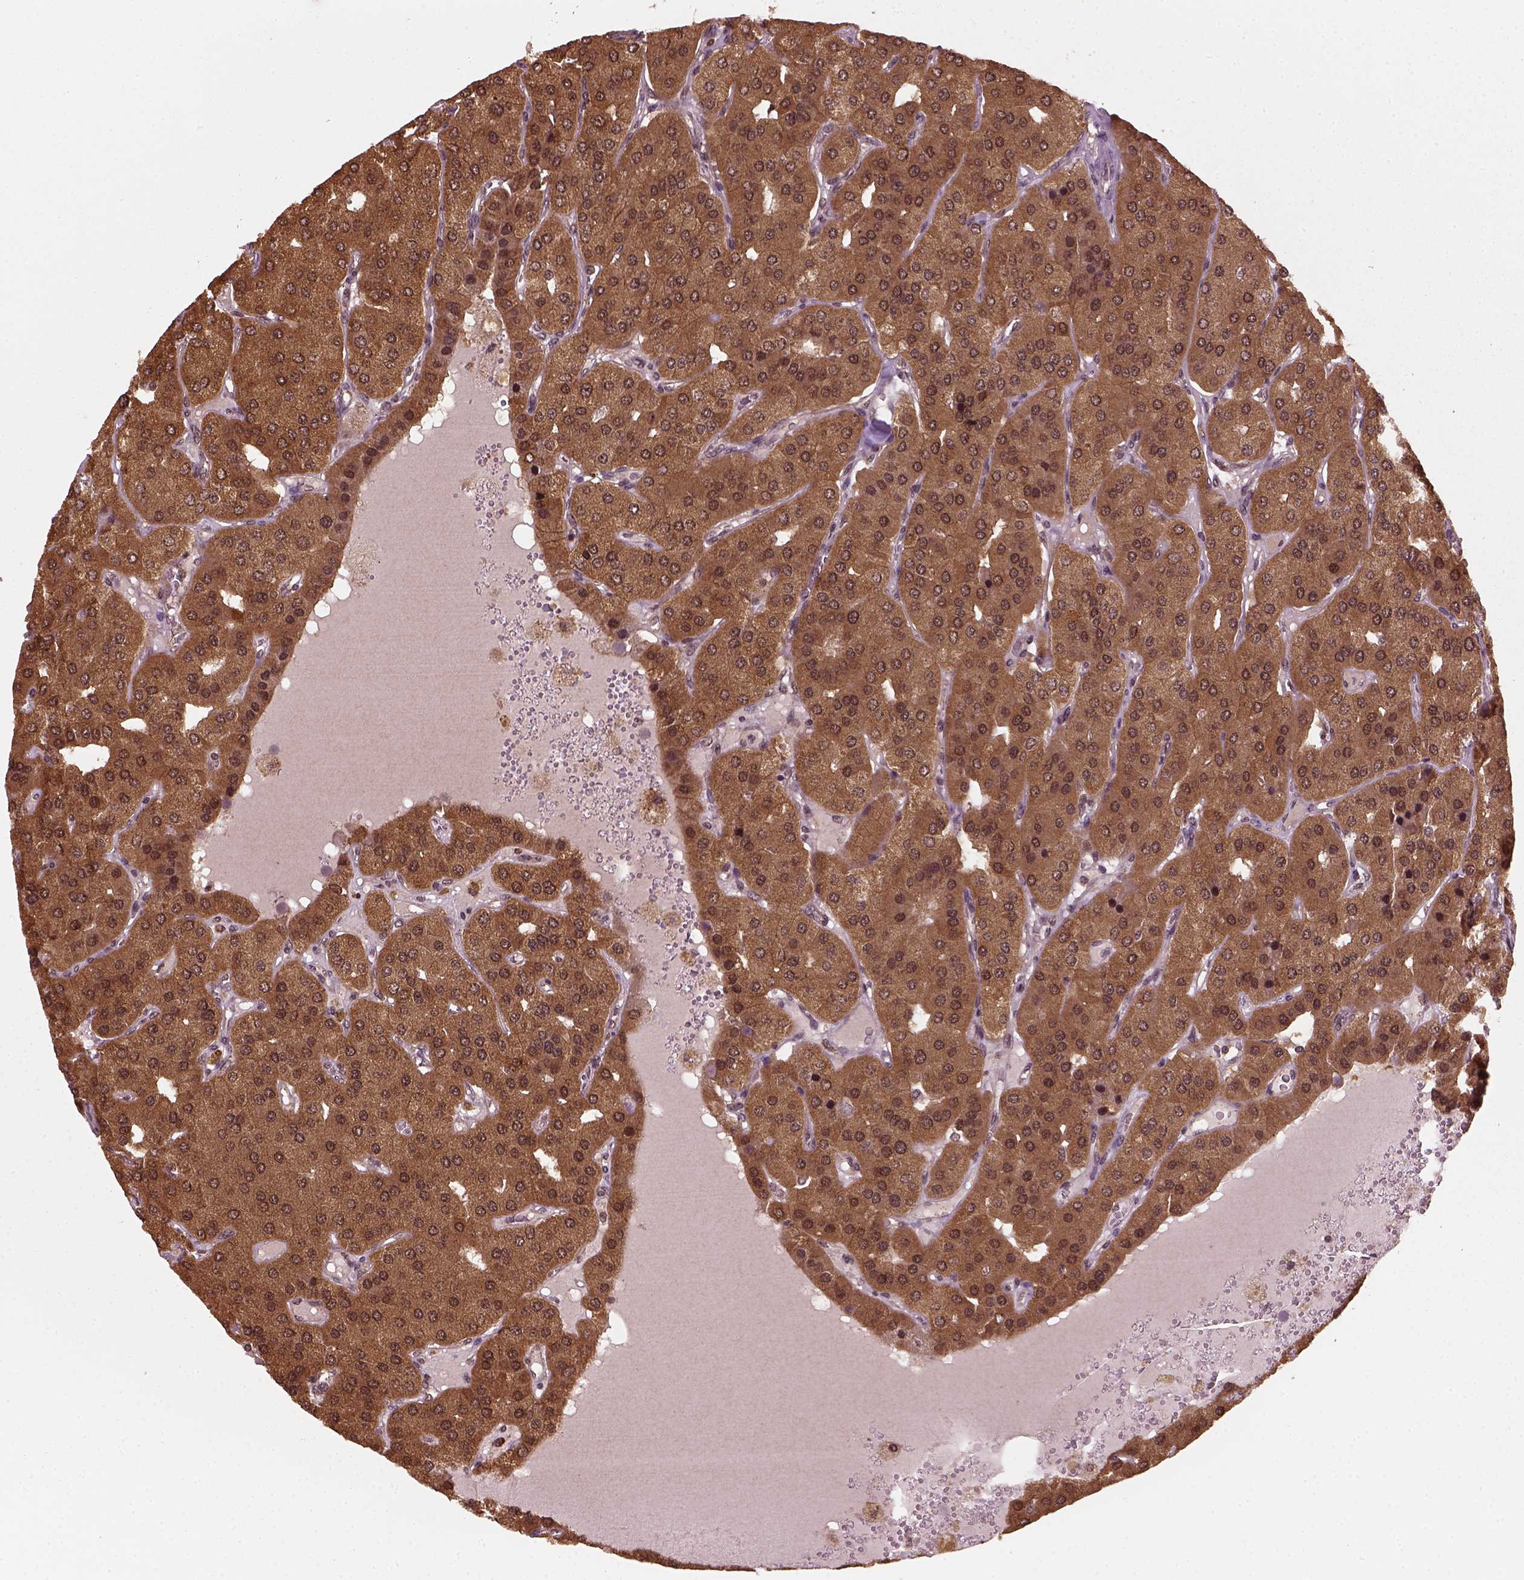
{"staining": {"intensity": "moderate", "quantity": ">75%", "location": "cytoplasmic/membranous"}, "tissue": "parathyroid gland", "cell_type": "Glandular cells", "image_type": "normal", "snomed": [{"axis": "morphology", "description": "Normal tissue, NOS"}, {"axis": "morphology", "description": "Adenoma, NOS"}, {"axis": "topography", "description": "Parathyroid gland"}], "caption": "Brown immunohistochemical staining in unremarkable human parathyroid gland shows moderate cytoplasmic/membranous positivity in approximately >75% of glandular cells. (IHC, brightfield microscopy, high magnification).", "gene": "NUDT9", "patient": {"sex": "female", "age": 86}}